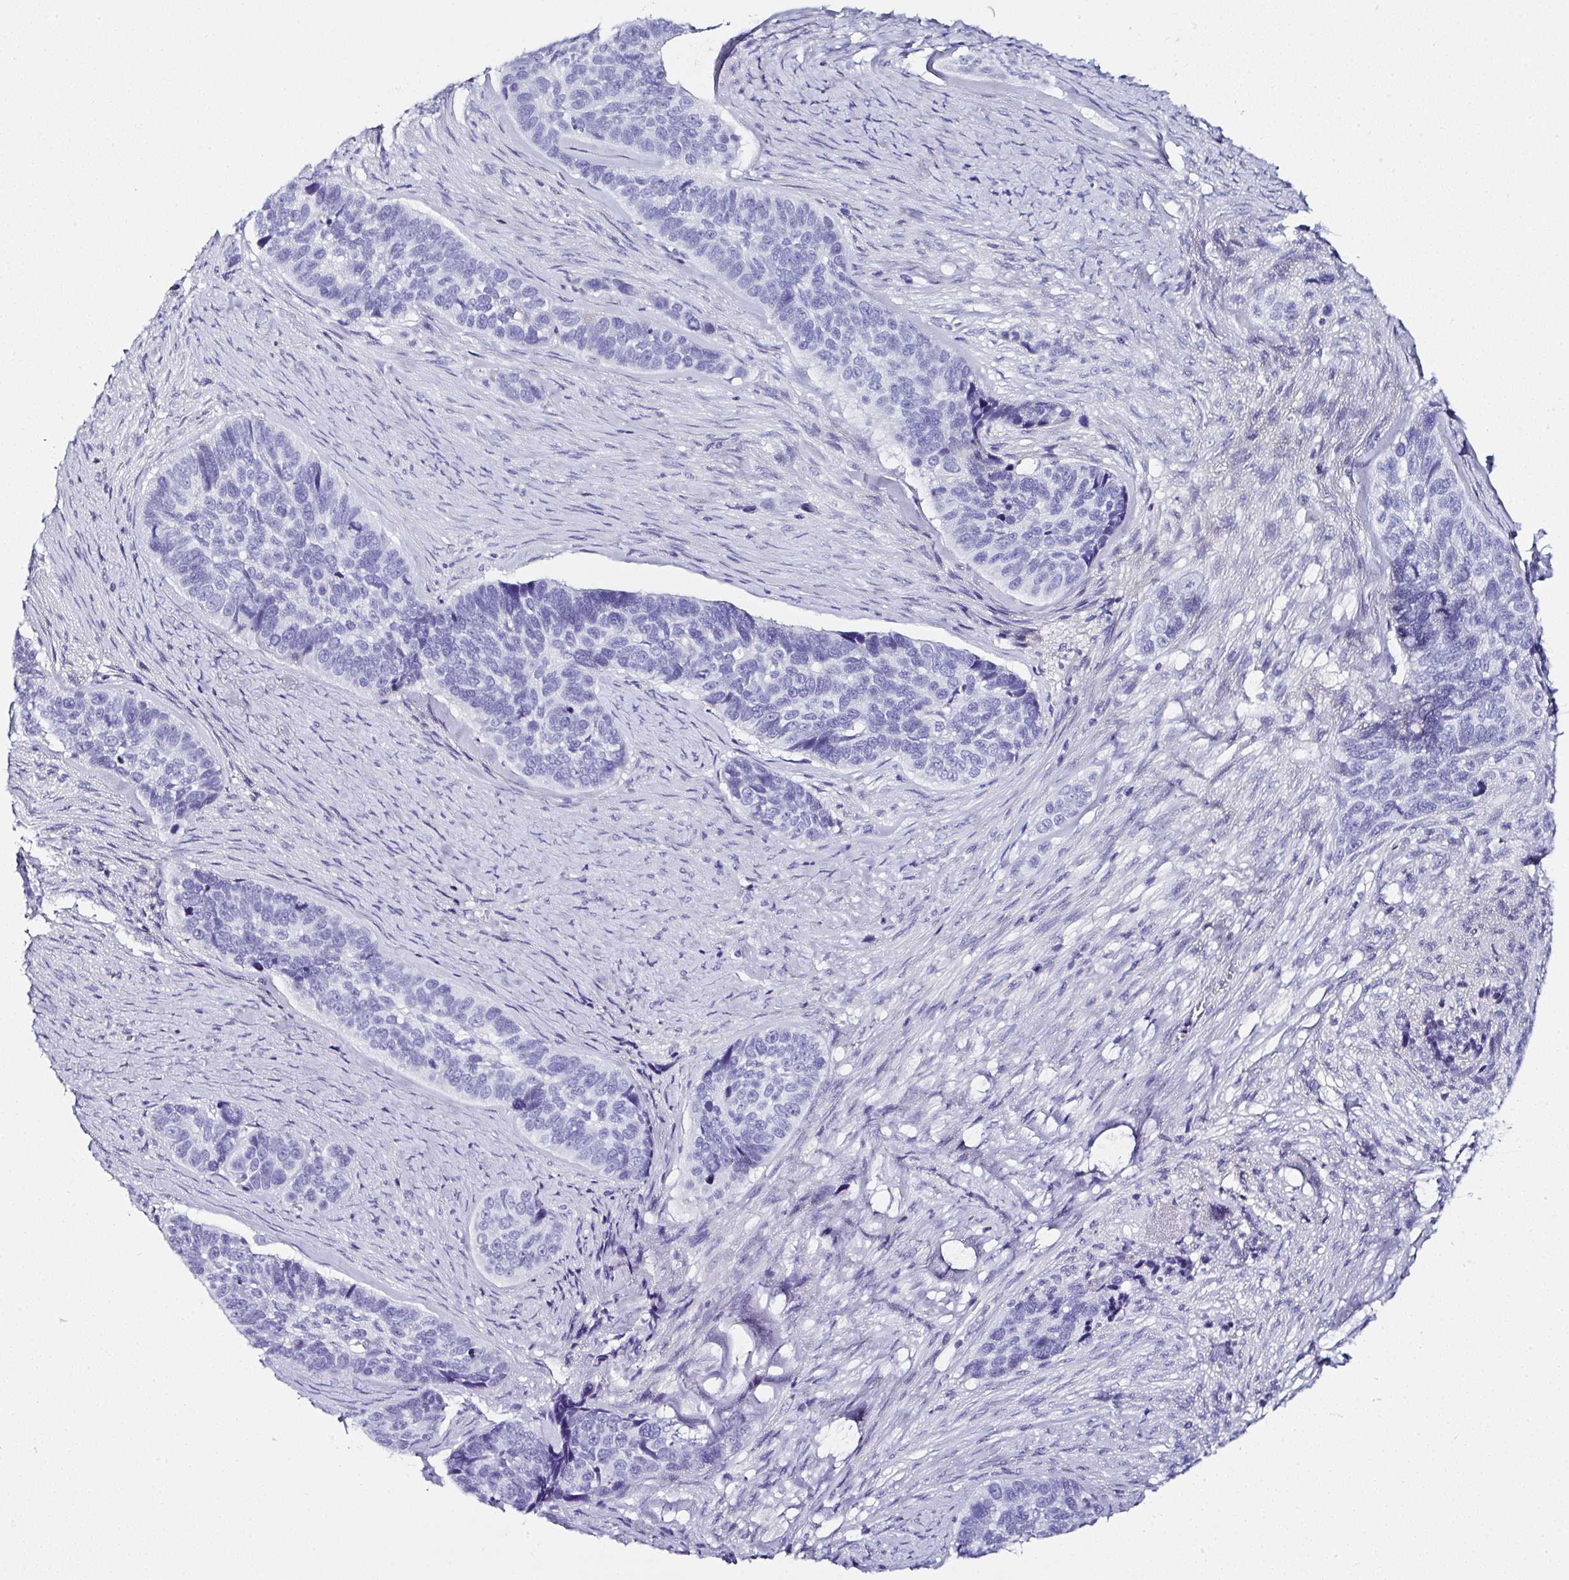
{"staining": {"intensity": "negative", "quantity": "none", "location": "none"}, "tissue": "skin cancer", "cell_type": "Tumor cells", "image_type": "cancer", "snomed": [{"axis": "morphology", "description": "Basal cell carcinoma"}, {"axis": "topography", "description": "Skin"}], "caption": "Immunohistochemistry of human skin cancer (basal cell carcinoma) demonstrates no staining in tumor cells.", "gene": "UGT3A1", "patient": {"sex": "female", "age": 82}}